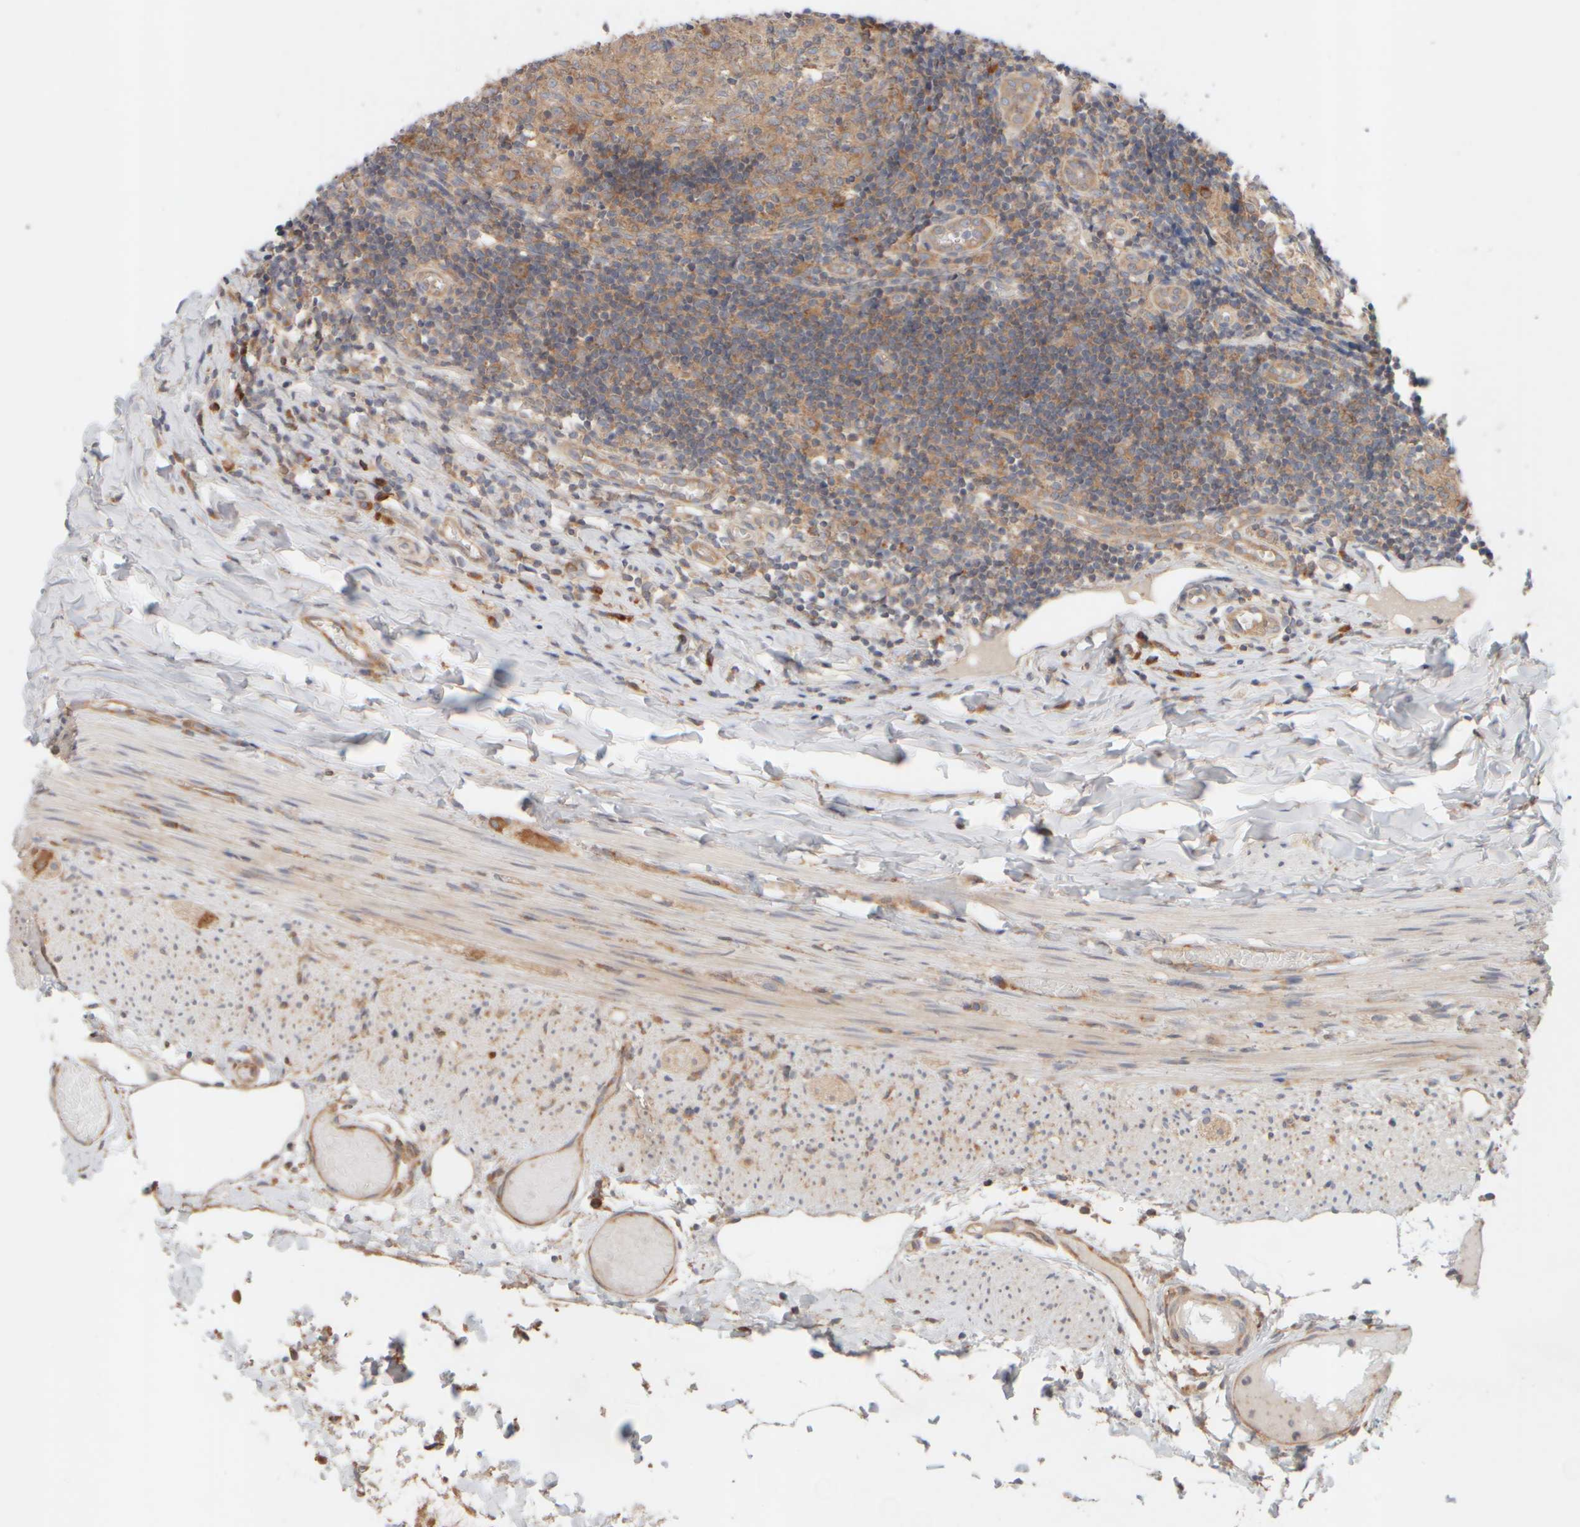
{"staining": {"intensity": "moderate", "quantity": ">75%", "location": "cytoplasmic/membranous"}, "tissue": "appendix", "cell_type": "Glandular cells", "image_type": "normal", "snomed": [{"axis": "morphology", "description": "Normal tissue, NOS"}, {"axis": "topography", "description": "Appendix"}], "caption": "Protein expression by immunohistochemistry shows moderate cytoplasmic/membranous staining in approximately >75% of glandular cells in benign appendix. The protein of interest is shown in brown color, while the nuclei are stained blue.", "gene": "EIF2B3", "patient": {"sex": "male", "age": 8}}